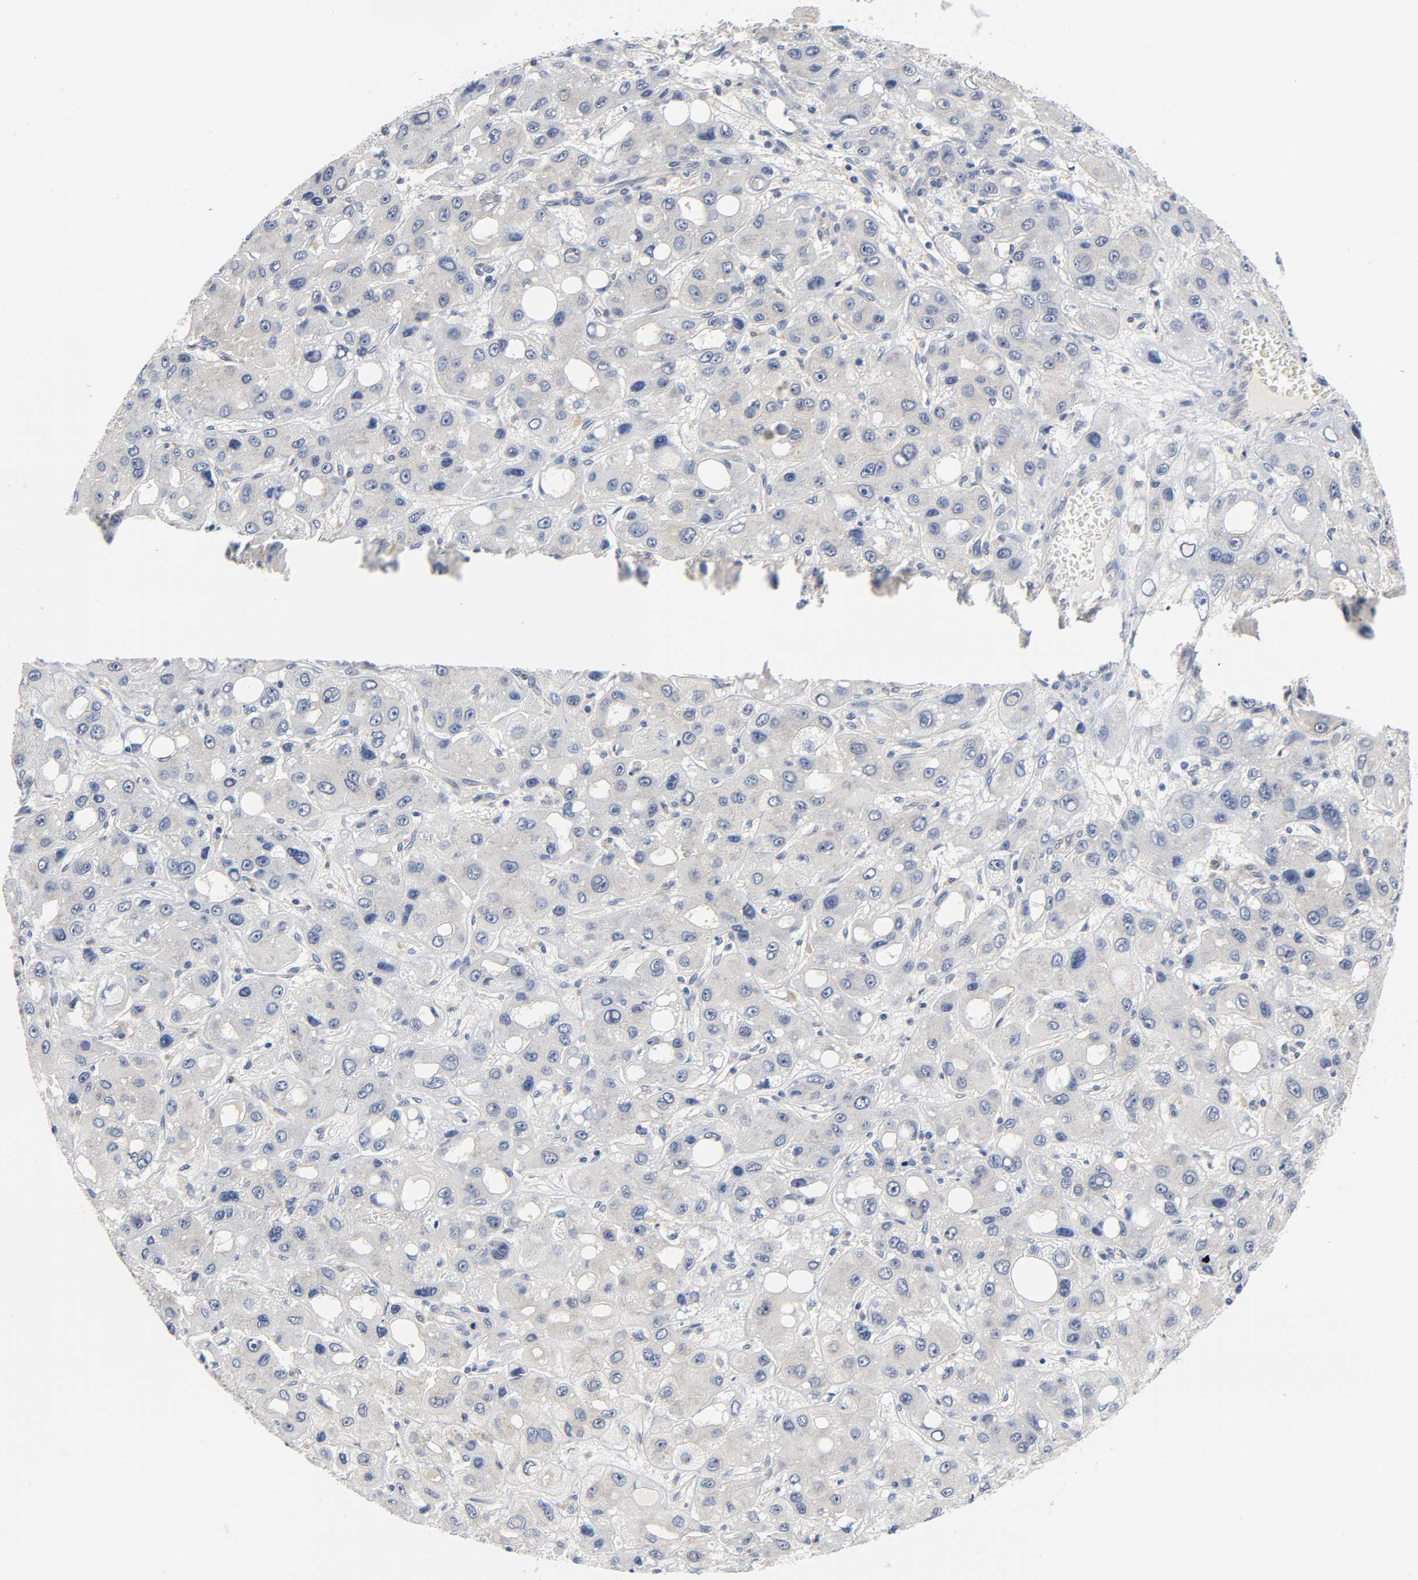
{"staining": {"intensity": "negative", "quantity": "none", "location": "none"}, "tissue": "liver cancer", "cell_type": "Tumor cells", "image_type": "cancer", "snomed": [{"axis": "morphology", "description": "Carcinoma, Hepatocellular, NOS"}, {"axis": "topography", "description": "Liver"}], "caption": "The immunohistochemistry (IHC) image has no significant staining in tumor cells of liver hepatocellular carcinoma tissue.", "gene": "FYN", "patient": {"sex": "male", "age": 55}}